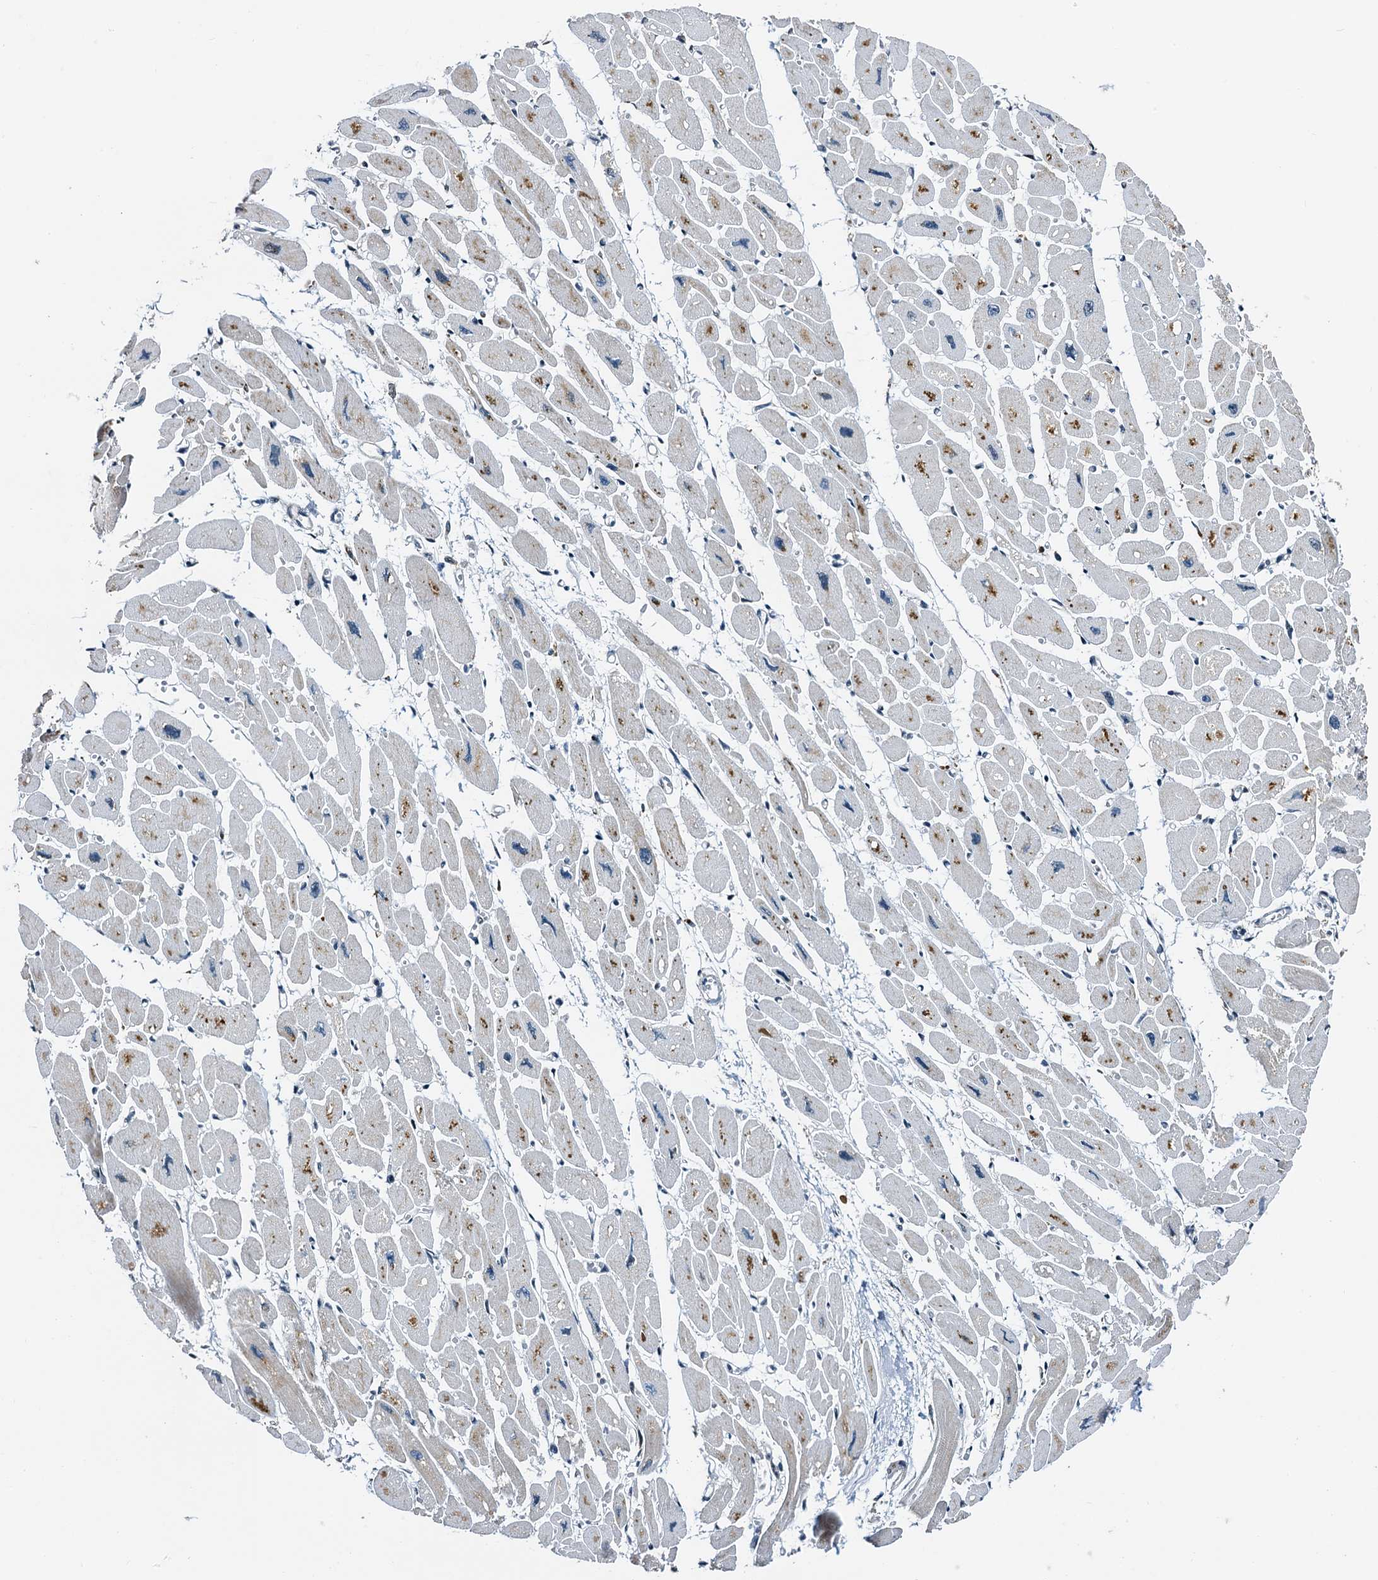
{"staining": {"intensity": "weak", "quantity": "25%-75%", "location": "cytoplasmic/membranous"}, "tissue": "heart muscle", "cell_type": "Cardiomyocytes", "image_type": "normal", "snomed": [{"axis": "morphology", "description": "Normal tissue, NOS"}, {"axis": "topography", "description": "Heart"}], "caption": "Immunohistochemistry (IHC) histopathology image of unremarkable heart muscle stained for a protein (brown), which reveals low levels of weak cytoplasmic/membranous positivity in about 25%-75% of cardiomyocytes.", "gene": "FAM222A", "patient": {"sex": "female", "age": 54}}